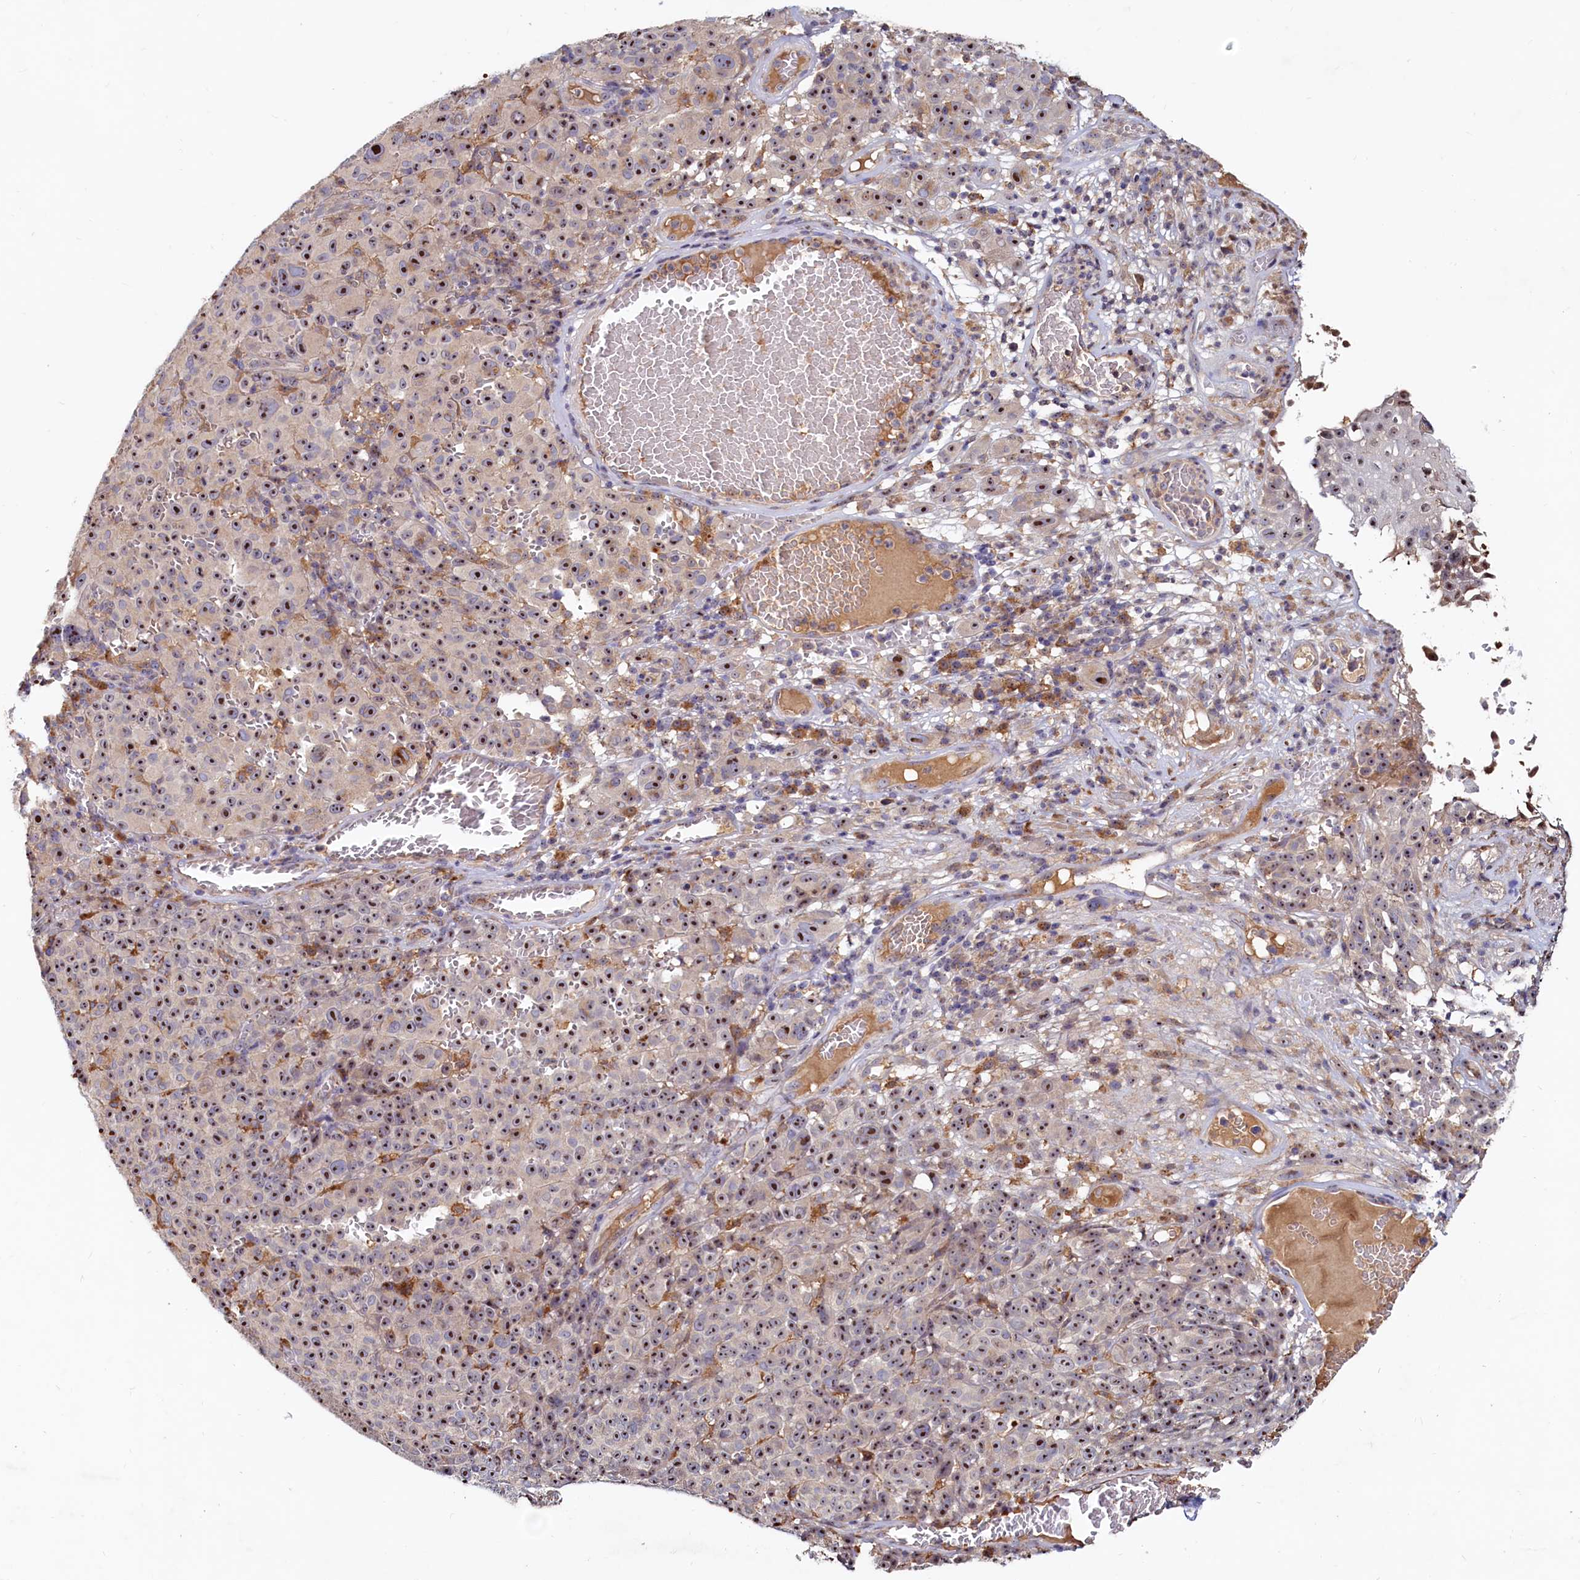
{"staining": {"intensity": "strong", "quantity": ">75%", "location": "nuclear"}, "tissue": "melanoma", "cell_type": "Tumor cells", "image_type": "cancer", "snomed": [{"axis": "morphology", "description": "Malignant melanoma, NOS"}, {"axis": "topography", "description": "Skin"}], "caption": "Immunohistochemical staining of melanoma displays strong nuclear protein expression in about >75% of tumor cells. The staining was performed using DAB, with brown indicating positive protein expression. Nuclei are stained blue with hematoxylin.", "gene": "RGS7BP", "patient": {"sex": "female", "age": 82}}